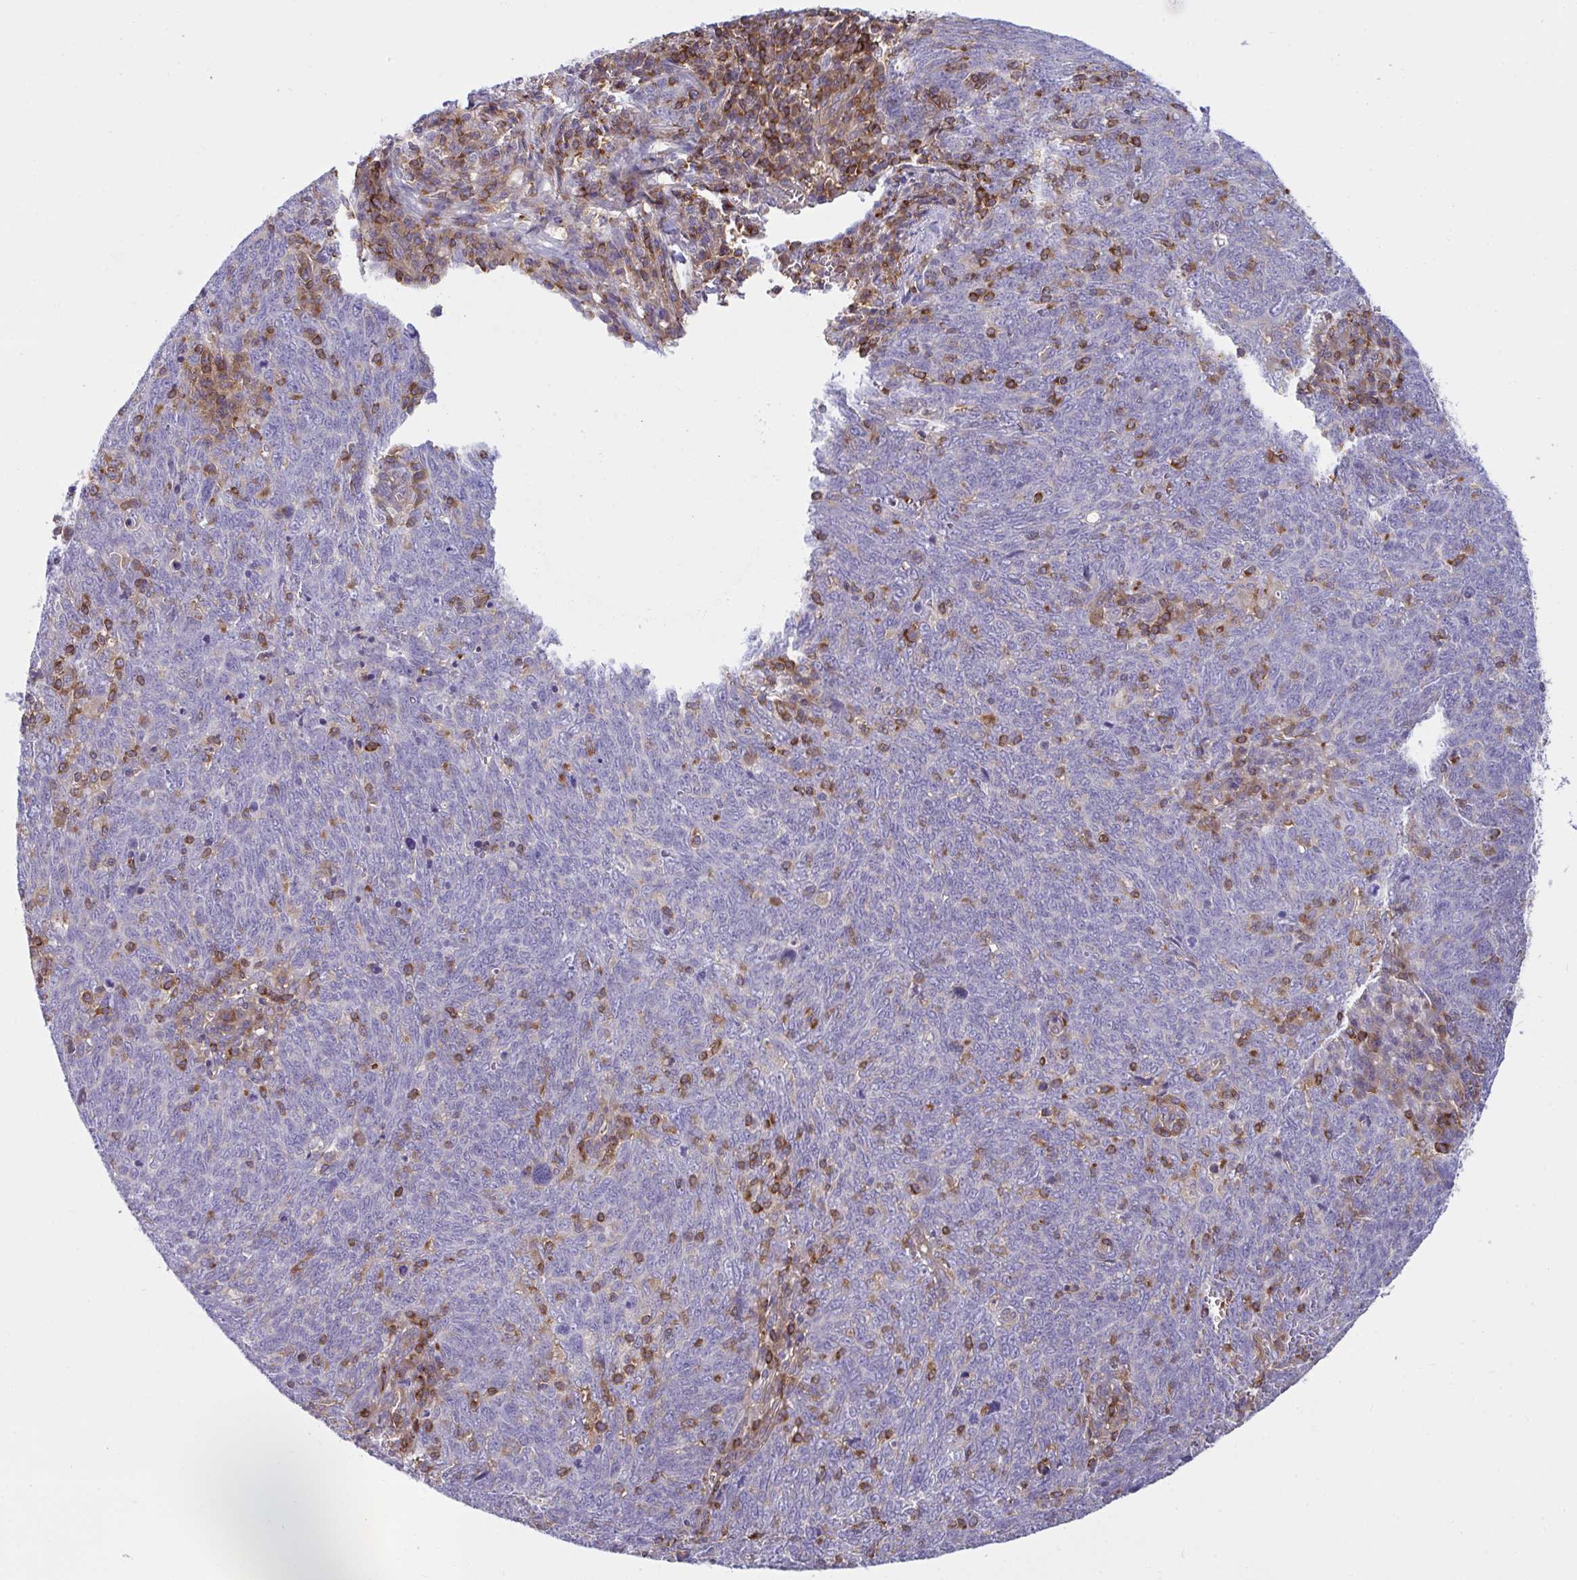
{"staining": {"intensity": "negative", "quantity": "none", "location": "none"}, "tissue": "lung cancer", "cell_type": "Tumor cells", "image_type": "cancer", "snomed": [{"axis": "morphology", "description": "Squamous cell carcinoma, NOS"}, {"axis": "topography", "description": "Lung"}], "caption": "High magnification brightfield microscopy of lung cancer (squamous cell carcinoma) stained with DAB (3,3'-diaminobenzidine) (brown) and counterstained with hematoxylin (blue): tumor cells show no significant staining. (DAB immunohistochemistry with hematoxylin counter stain).", "gene": "TSC22D3", "patient": {"sex": "female", "age": 72}}